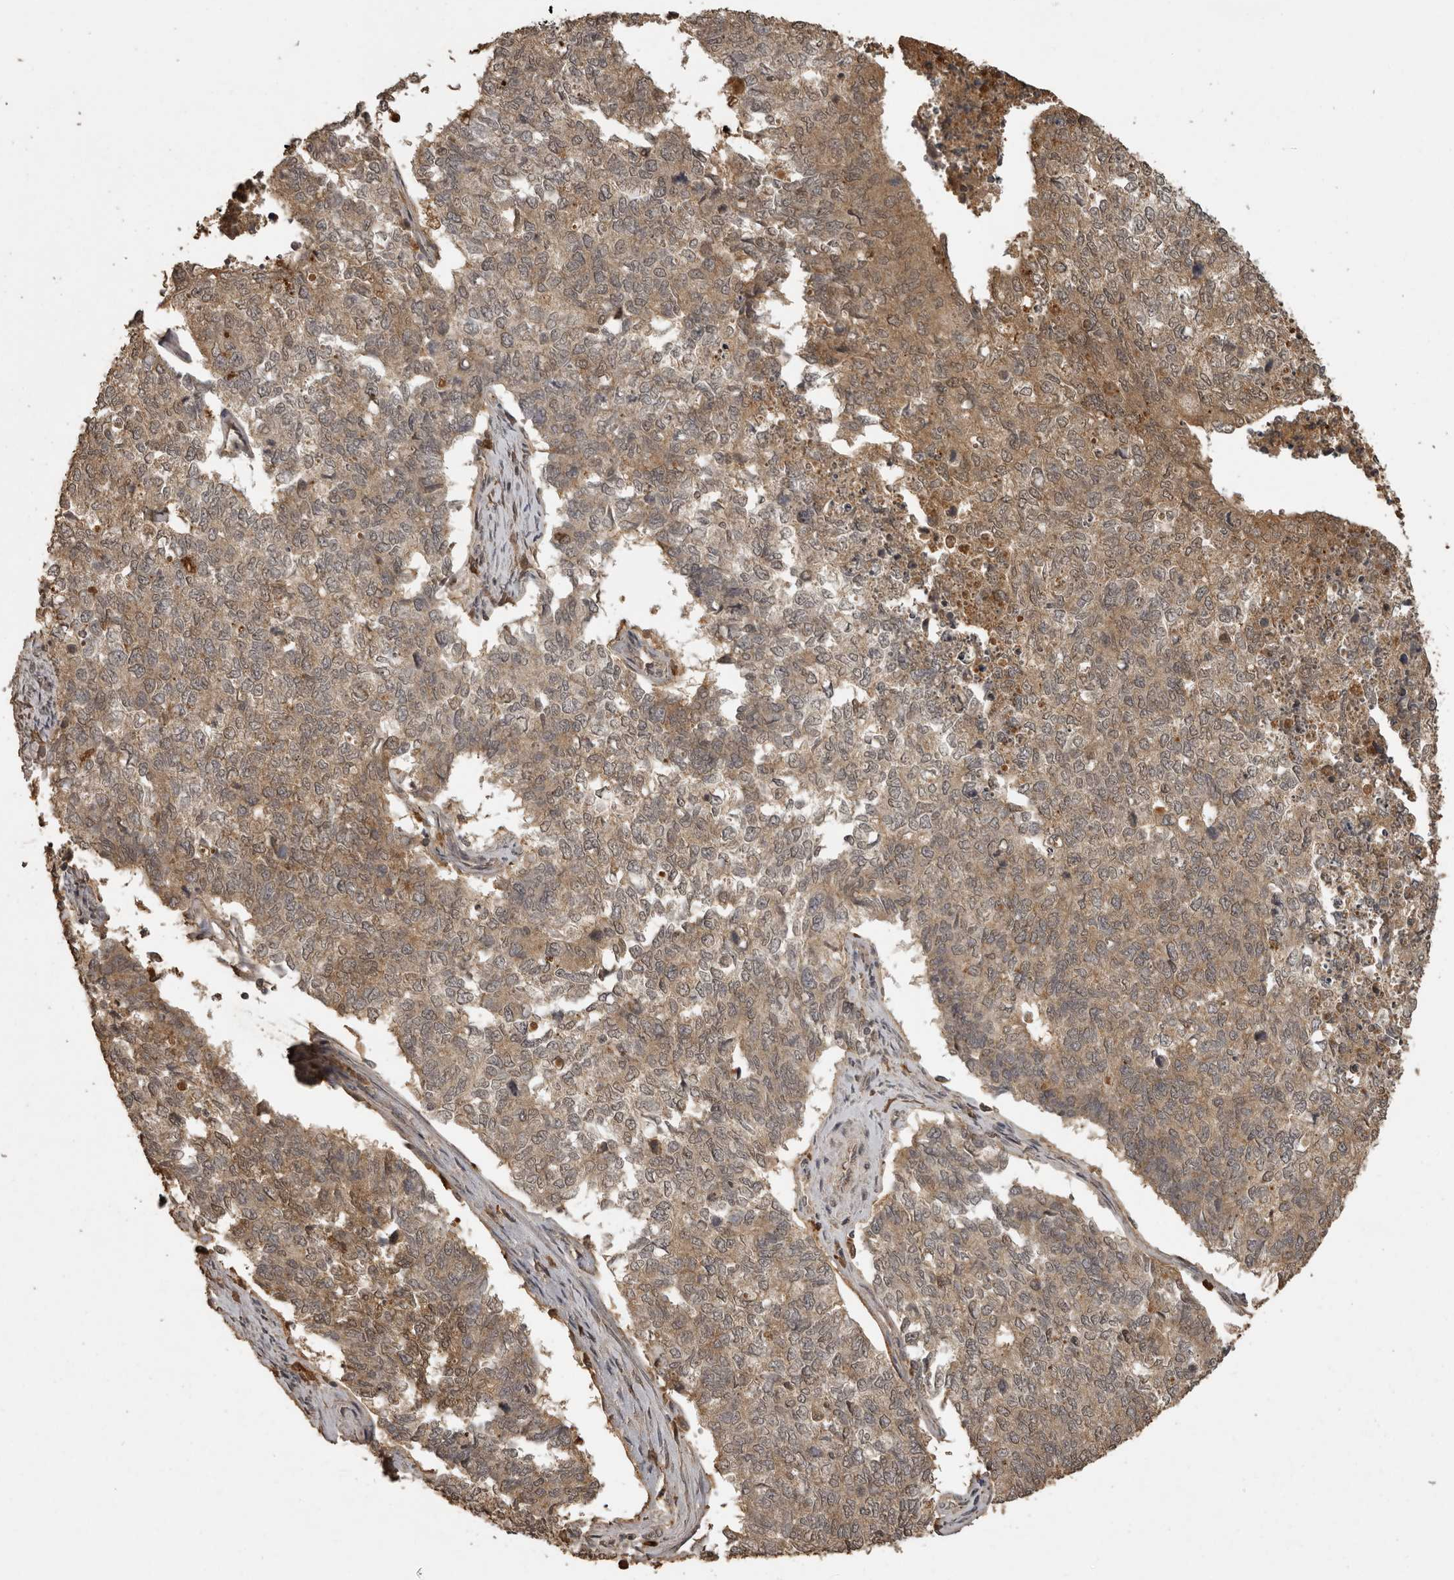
{"staining": {"intensity": "moderate", "quantity": ">75%", "location": "cytoplasmic/membranous"}, "tissue": "cervical cancer", "cell_type": "Tumor cells", "image_type": "cancer", "snomed": [{"axis": "morphology", "description": "Squamous cell carcinoma, NOS"}, {"axis": "topography", "description": "Cervix"}], "caption": "The histopathology image displays immunohistochemical staining of cervical cancer (squamous cell carcinoma). There is moderate cytoplasmic/membranous expression is appreciated in approximately >75% of tumor cells.", "gene": "CTF1", "patient": {"sex": "female", "age": 63}}